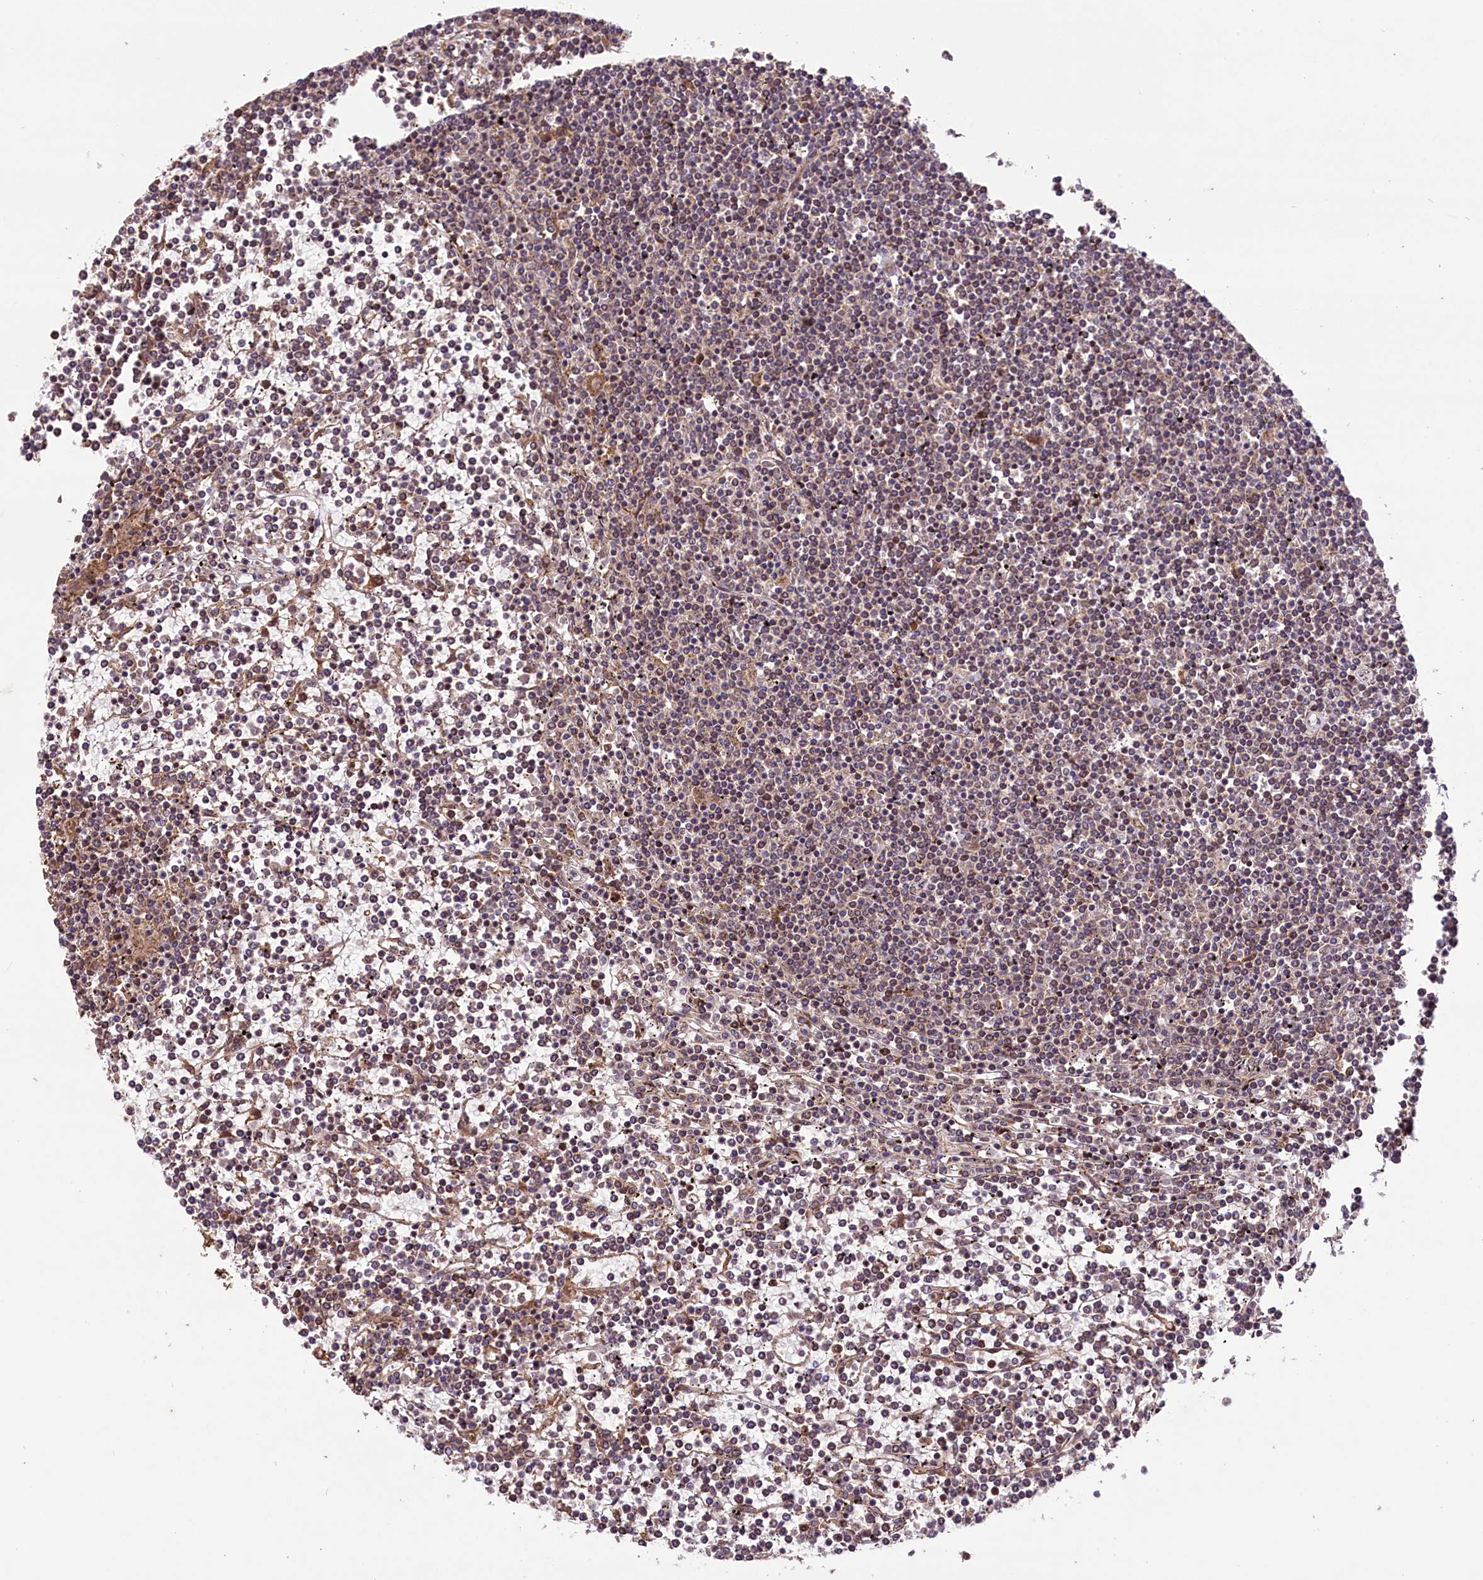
{"staining": {"intensity": "weak", "quantity": "25%-75%", "location": "cytoplasmic/membranous"}, "tissue": "lymphoma", "cell_type": "Tumor cells", "image_type": "cancer", "snomed": [{"axis": "morphology", "description": "Malignant lymphoma, non-Hodgkin's type, Low grade"}, {"axis": "topography", "description": "Spleen"}], "caption": "Immunohistochemical staining of malignant lymphoma, non-Hodgkin's type (low-grade) displays low levels of weak cytoplasmic/membranous protein staining in approximately 25%-75% of tumor cells.", "gene": "HDAC5", "patient": {"sex": "female", "age": 19}}